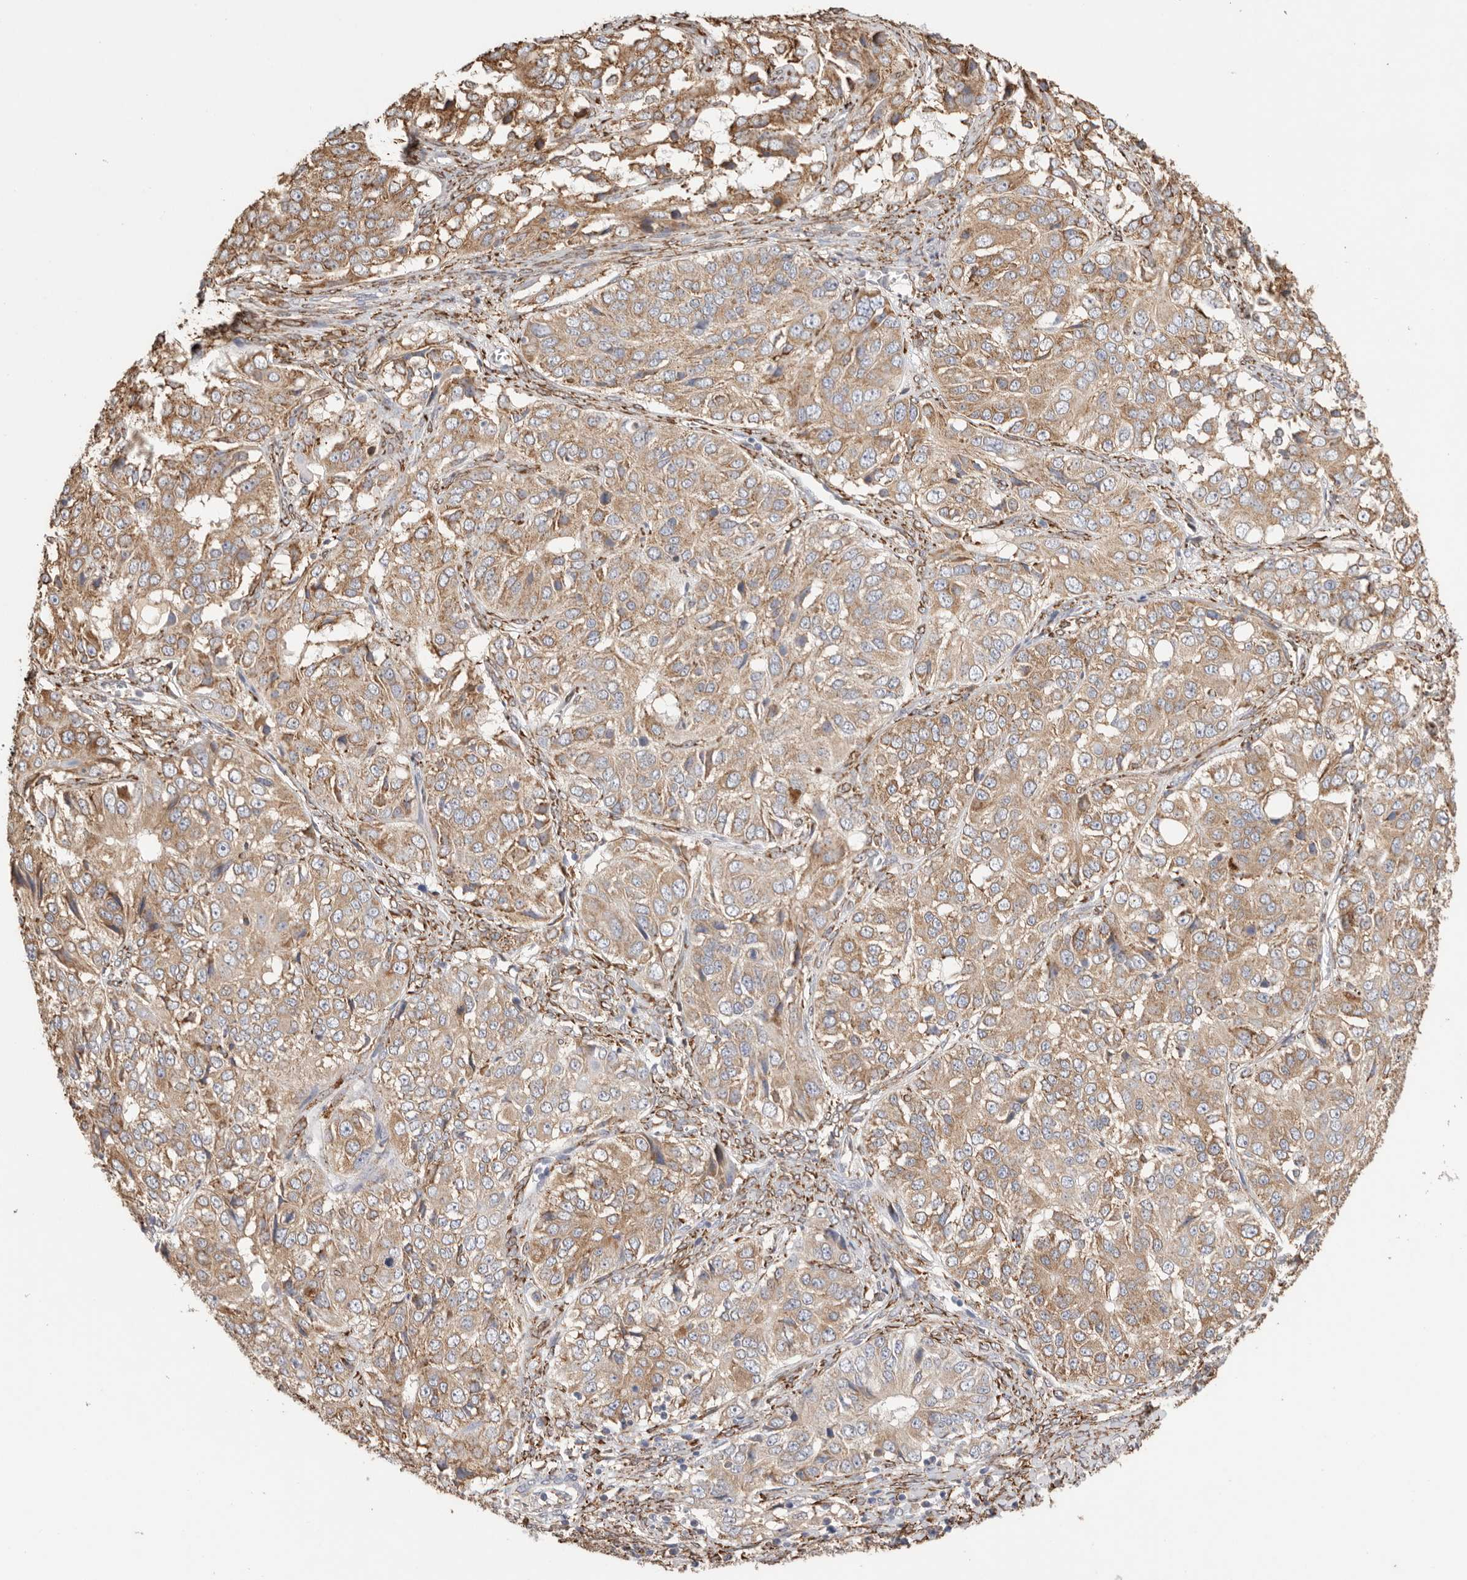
{"staining": {"intensity": "weak", "quantity": ">75%", "location": "cytoplasmic/membranous"}, "tissue": "ovarian cancer", "cell_type": "Tumor cells", "image_type": "cancer", "snomed": [{"axis": "morphology", "description": "Carcinoma, endometroid"}, {"axis": "topography", "description": "Ovary"}], "caption": "This image reveals immunohistochemistry (IHC) staining of ovarian cancer (endometroid carcinoma), with low weak cytoplasmic/membranous expression in approximately >75% of tumor cells.", "gene": "BLOC1S5", "patient": {"sex": "female", "age": 51}}